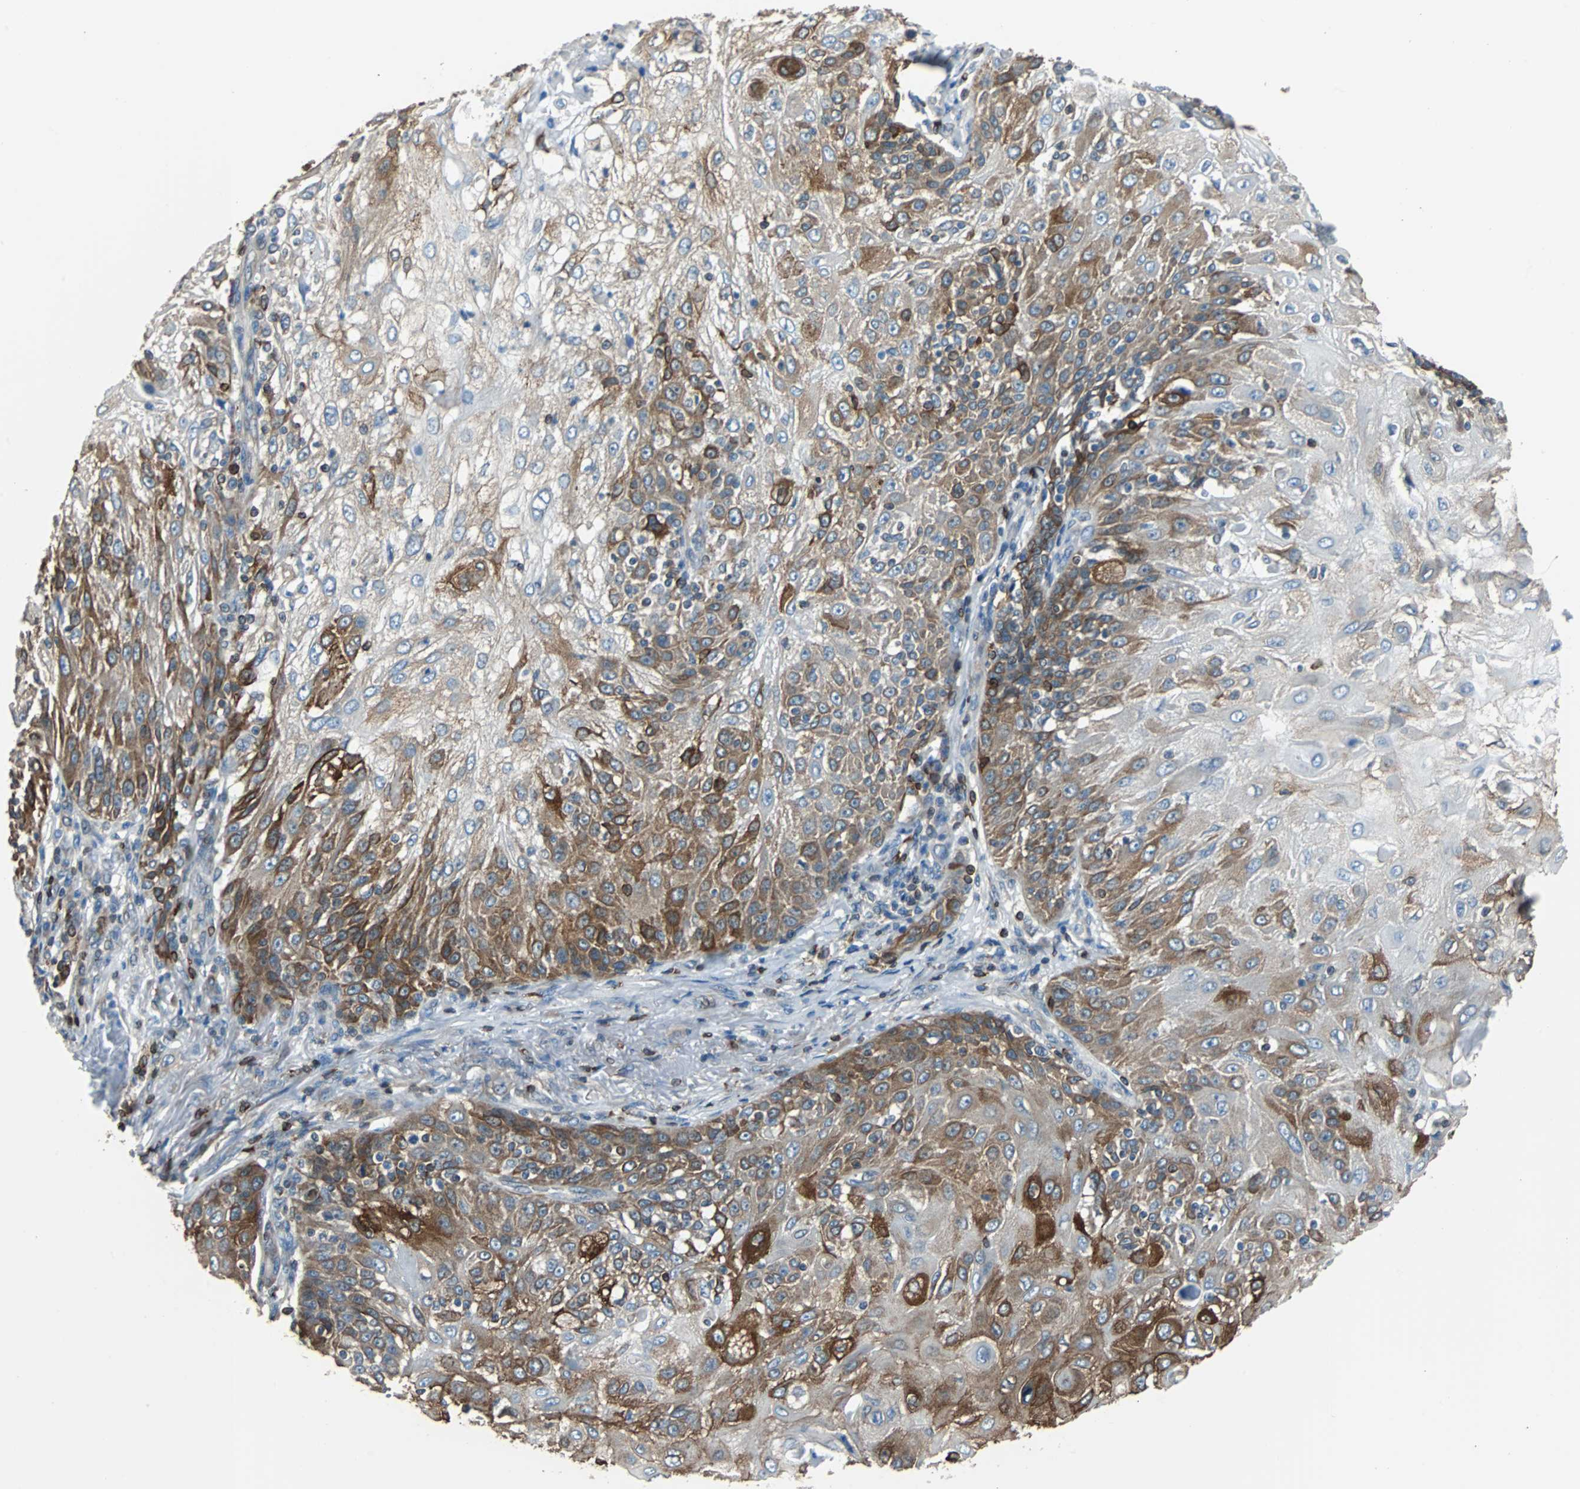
{"staining": {"intensity": "moderate", "quantity": "25%-75%", "location": "cytoplasmic/membranous"}, "tissue": "skin cancer", "cell_type": "Tumor cells", "image_type": "cancer", "snomed": [{"axis": "morphology", "description": "Normal tissue, NOS"}, {"axis": "morphology", "description": "Squamous cell carcinoma, NOS"}, {"axis": "topography", "description": "Skin"}], "caption": "The histopathology image reveals staining of skin squamous cell carcinoma, revealing moderate cytoplasmic/membranous protein expression (brown color) within tumor cells.", "gene": "PBXIP1", "patient": {"sex": "female", "age": 83}}